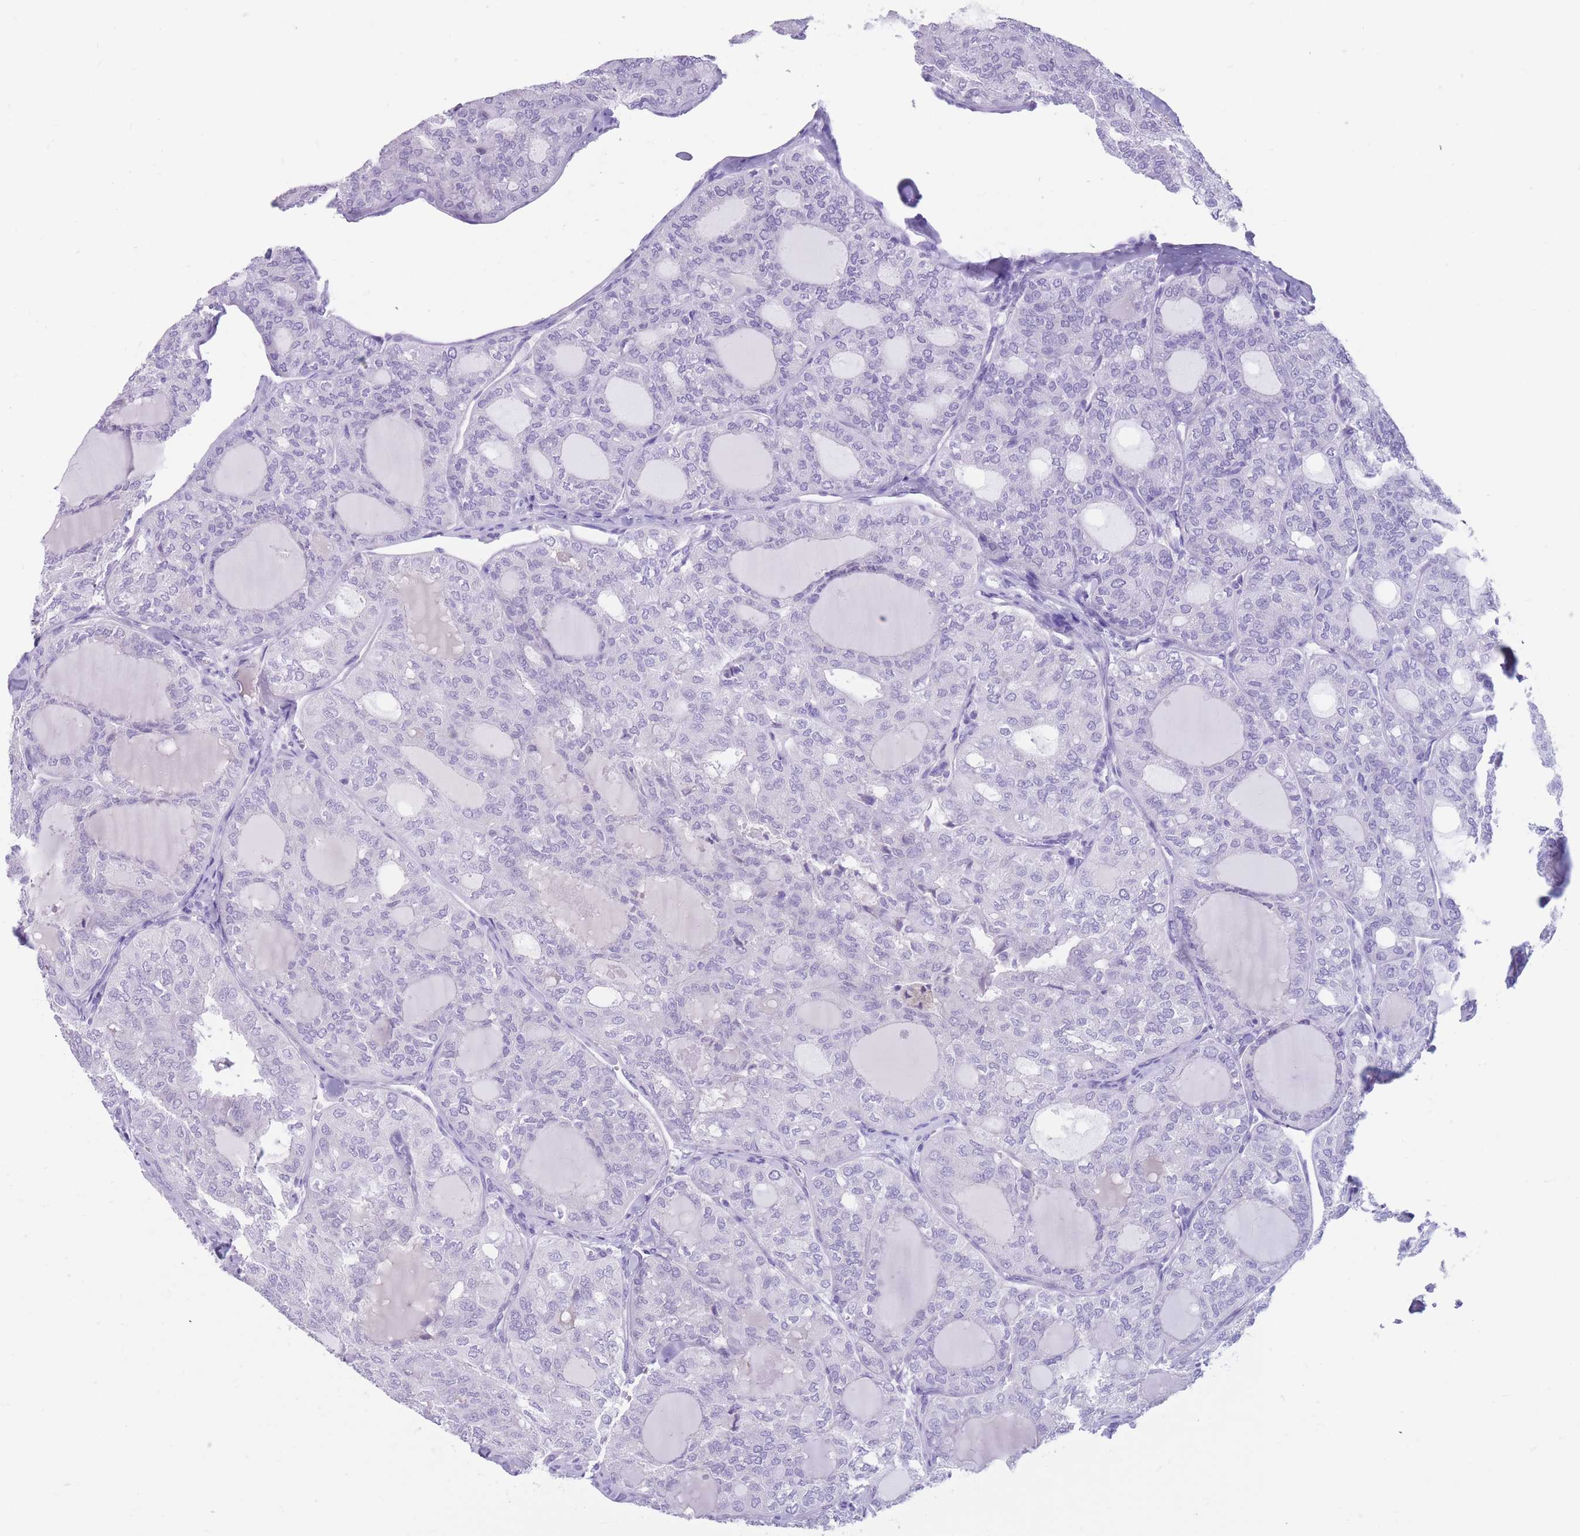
{"staining": {"intensity": "negative", "quantity": "none", "location": "none"}, "tissue": "thyroid cancer", "cell_type": "Tumor cells", "image_type": "cancer", "snomed": [{"axis": "morphology", "description": "Follicular adenoma carcinoma, NOS"}, {"axis": "topography", "description": "Thyroid gland"}], "caption": "A photomicrograph of follicular adenoma carcinoma (thyroid) stained for a protein demonstrates no brown staining in tumor cells.", "gene": "DPYD", "patient": {"sex": "male", "age": 75}}